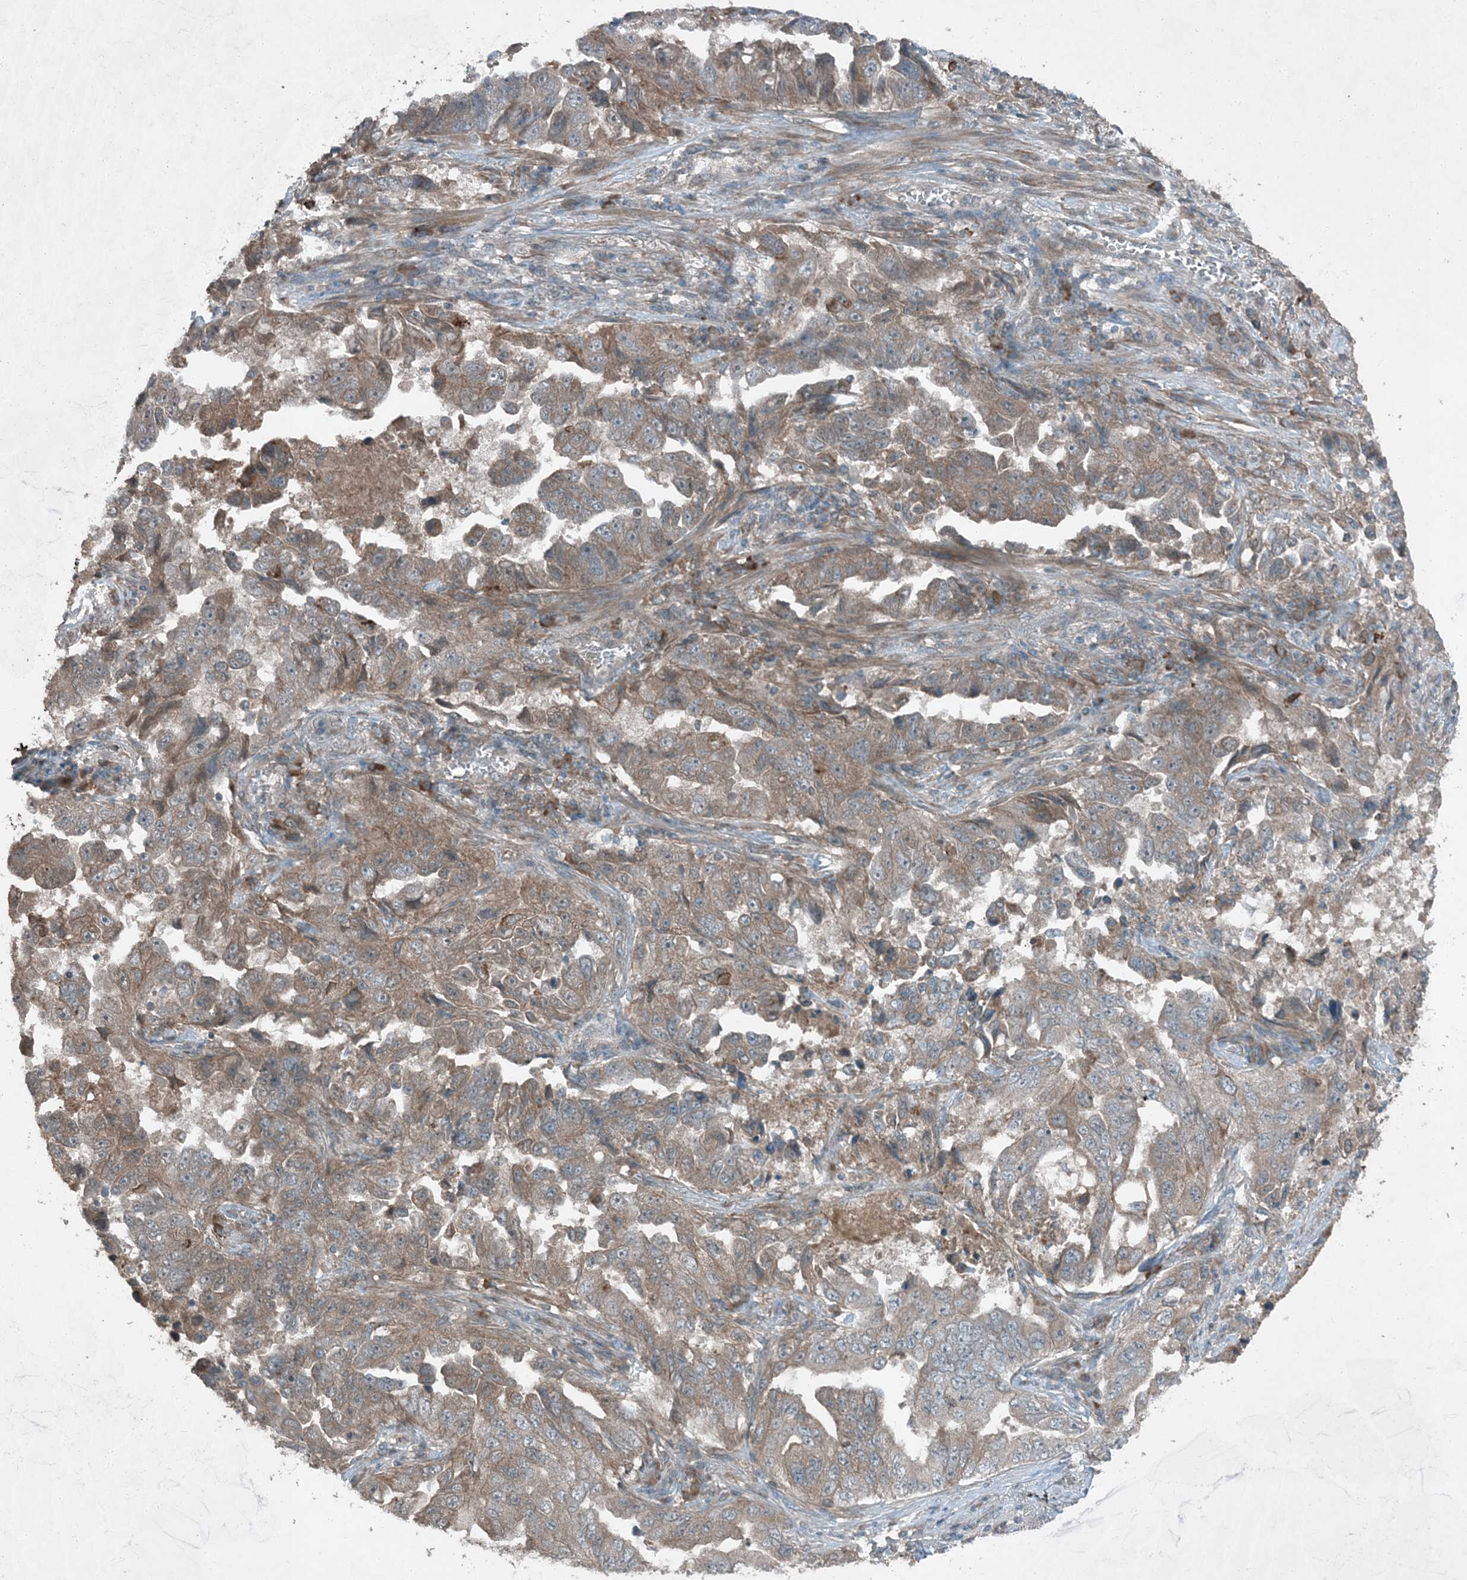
{"staining": {"intensity": "weak", "quantity": "25%-75%", "location": "cytoplasmic/membranous"}, "tissue": "lung cancer", "cell_type": "Tumor cells", "image_type": "cancer", "snomed": [{"axis": "morphology", "description": "Adenocarcinoma, NOS"}, {"axis": "topography", "description": "Lung"}], "caption": "Approximately 25%-75% of tumor cells in adenocarcinoma (lung) show weak cytoplasmic/membranous protein expression as visualized by brown immunohistochemical staining.", "gene": "MDN1", "patient": {"sex": "female", "age": 51}}